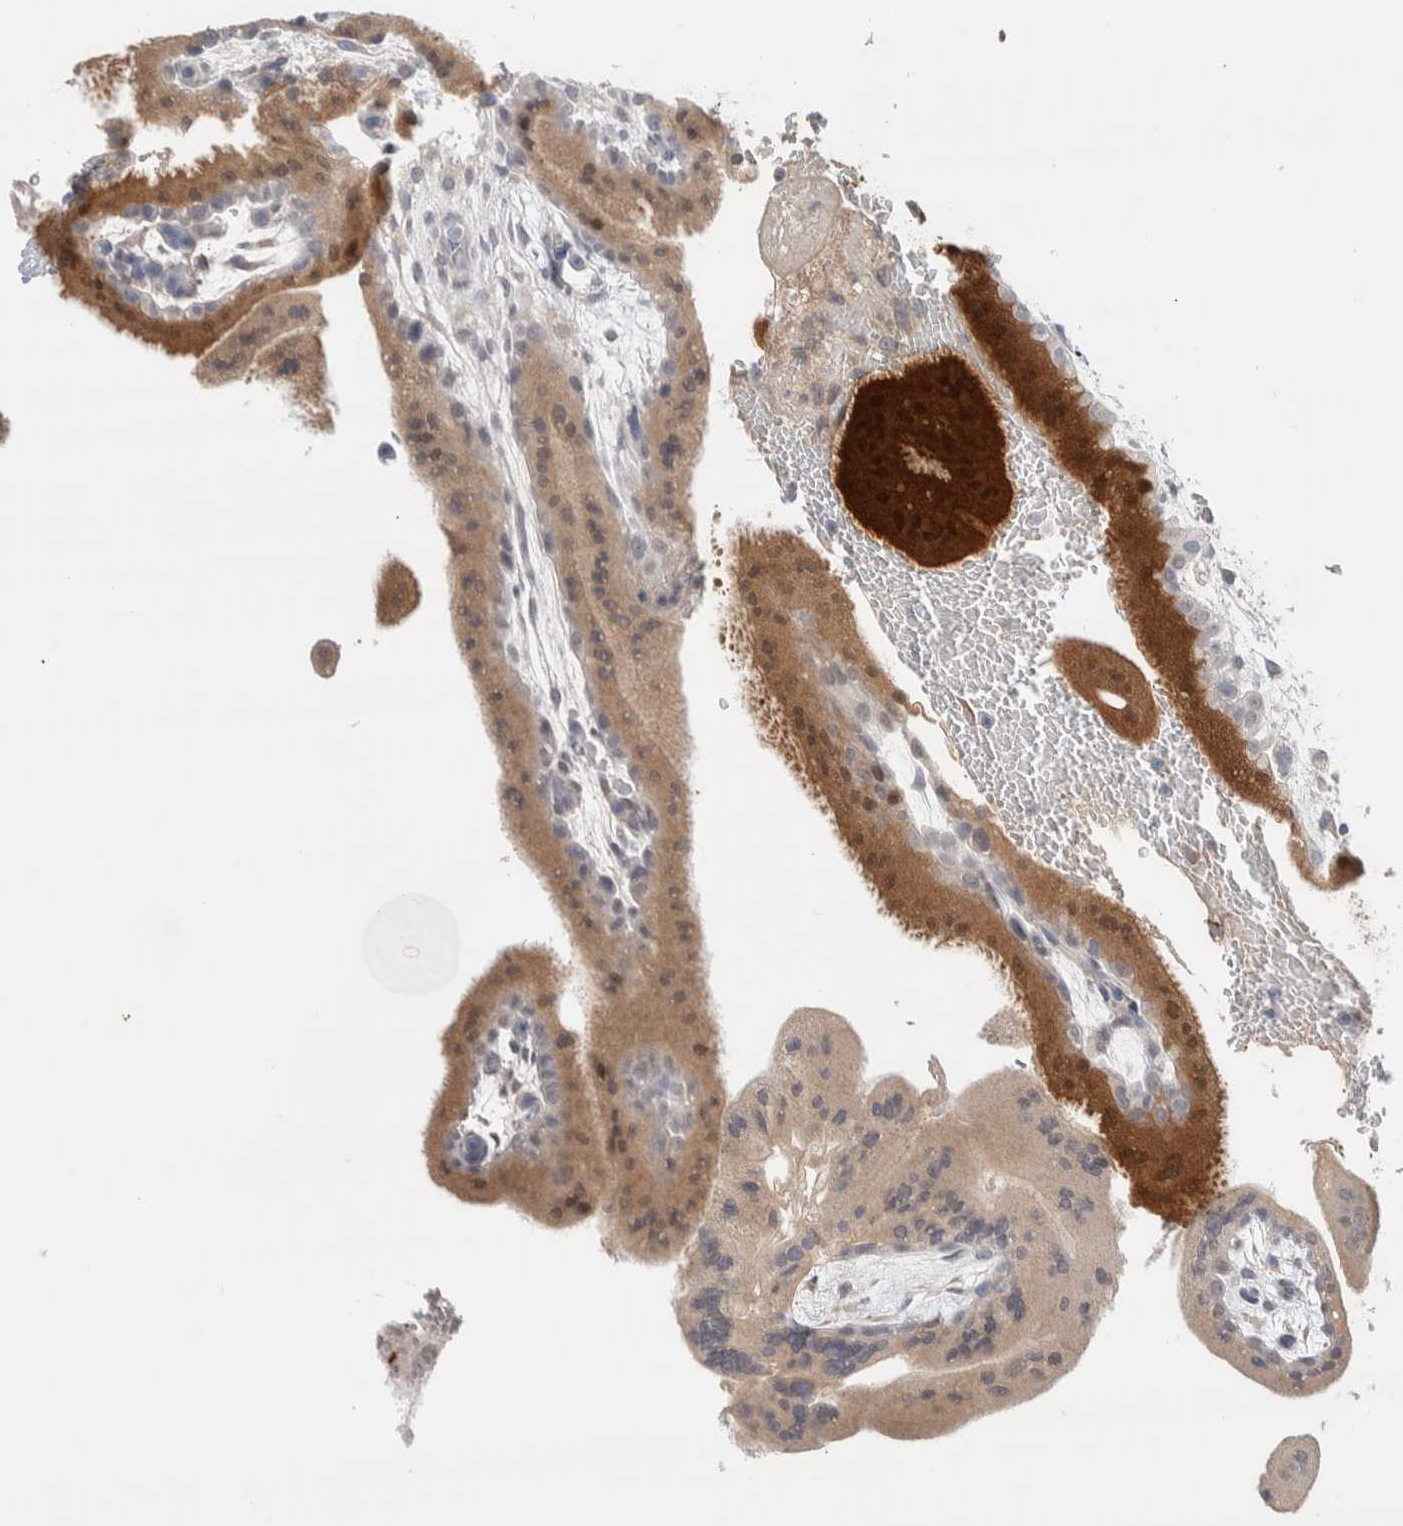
{"staining": {"intensity": "moderate", "quantity": ">75%", "location": "cytoplasmic/membranous"}, "tissue": "placenta", "cell_type": "Decidual cells", "image_type": "normal", "snomed": [{"axis": "morphology", "description": "Normal tissue, NOS"}, {"axis": "topography", "description": "Placenta"}], "caption": "Protein analysis of unremarkable placenta demonstrates moderate cytoplasmic/membranous positivity in about >75% of decidual cells. (DAB (3,3'-diaminobenzidine) IHC with brightfield microscopy, high magnification).", "gene": "RUSF1", "patient": {"sex": "female", "age": 35}}